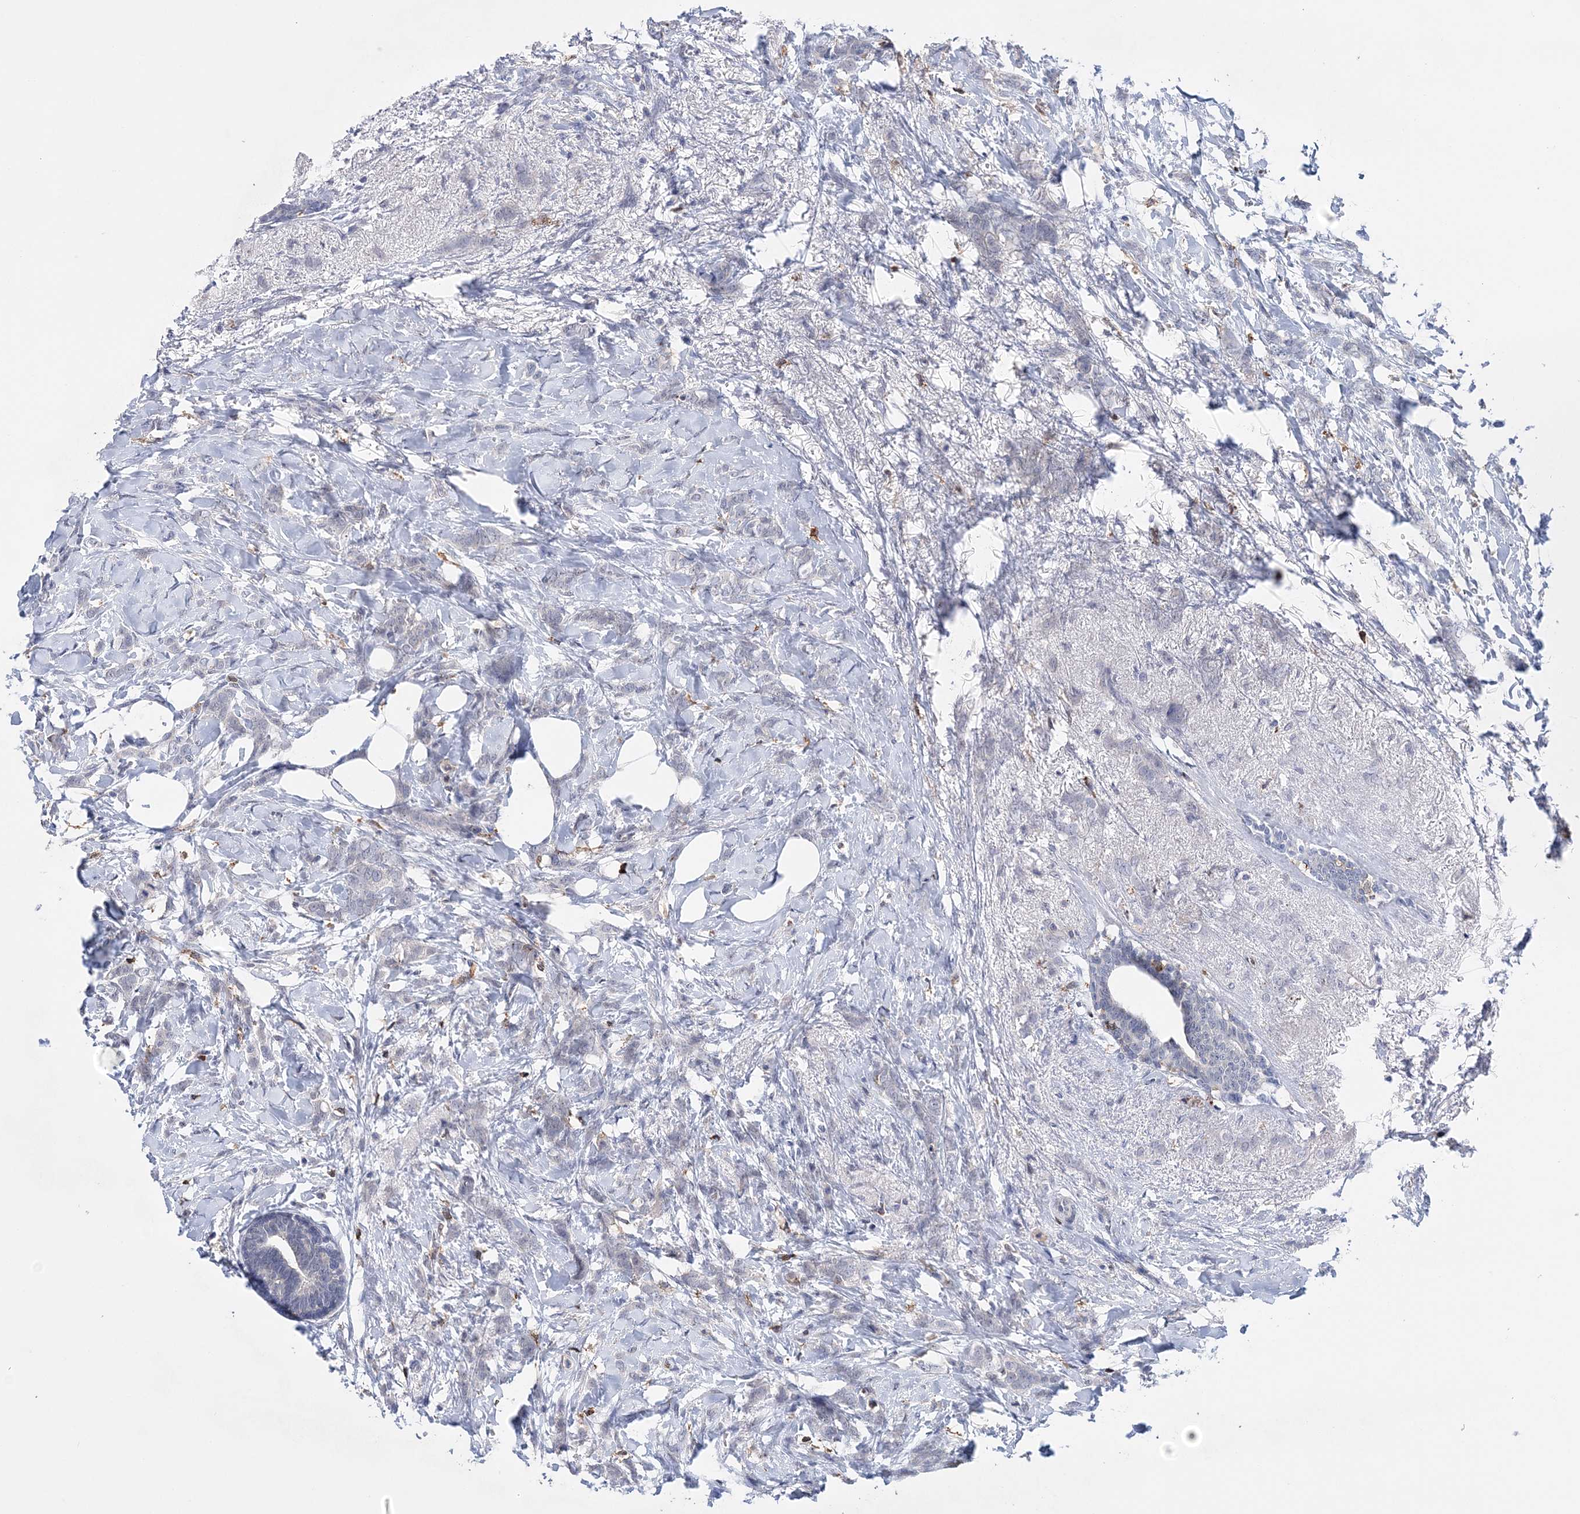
{"staining": {"intensity": "negative", "quantity": "none", "location": "none"}, "tissue": "breast cancer", "cell_type": "Tumor cells", "image_type": "cancer", "snomed": [{"axis": "morphology", "description": "Lobular carcinoma, in situ"}, {"axis": "morphology", "description": "Lobular carcinoma"}, {"axis": "topography", "description": "Breast"}], "caption": "Breast cancer was stained to show a protein in brown. There is no significant expression in tumor cells.", "gene": "PRMT9", "patient": {"sex": "female", "age": 41}}